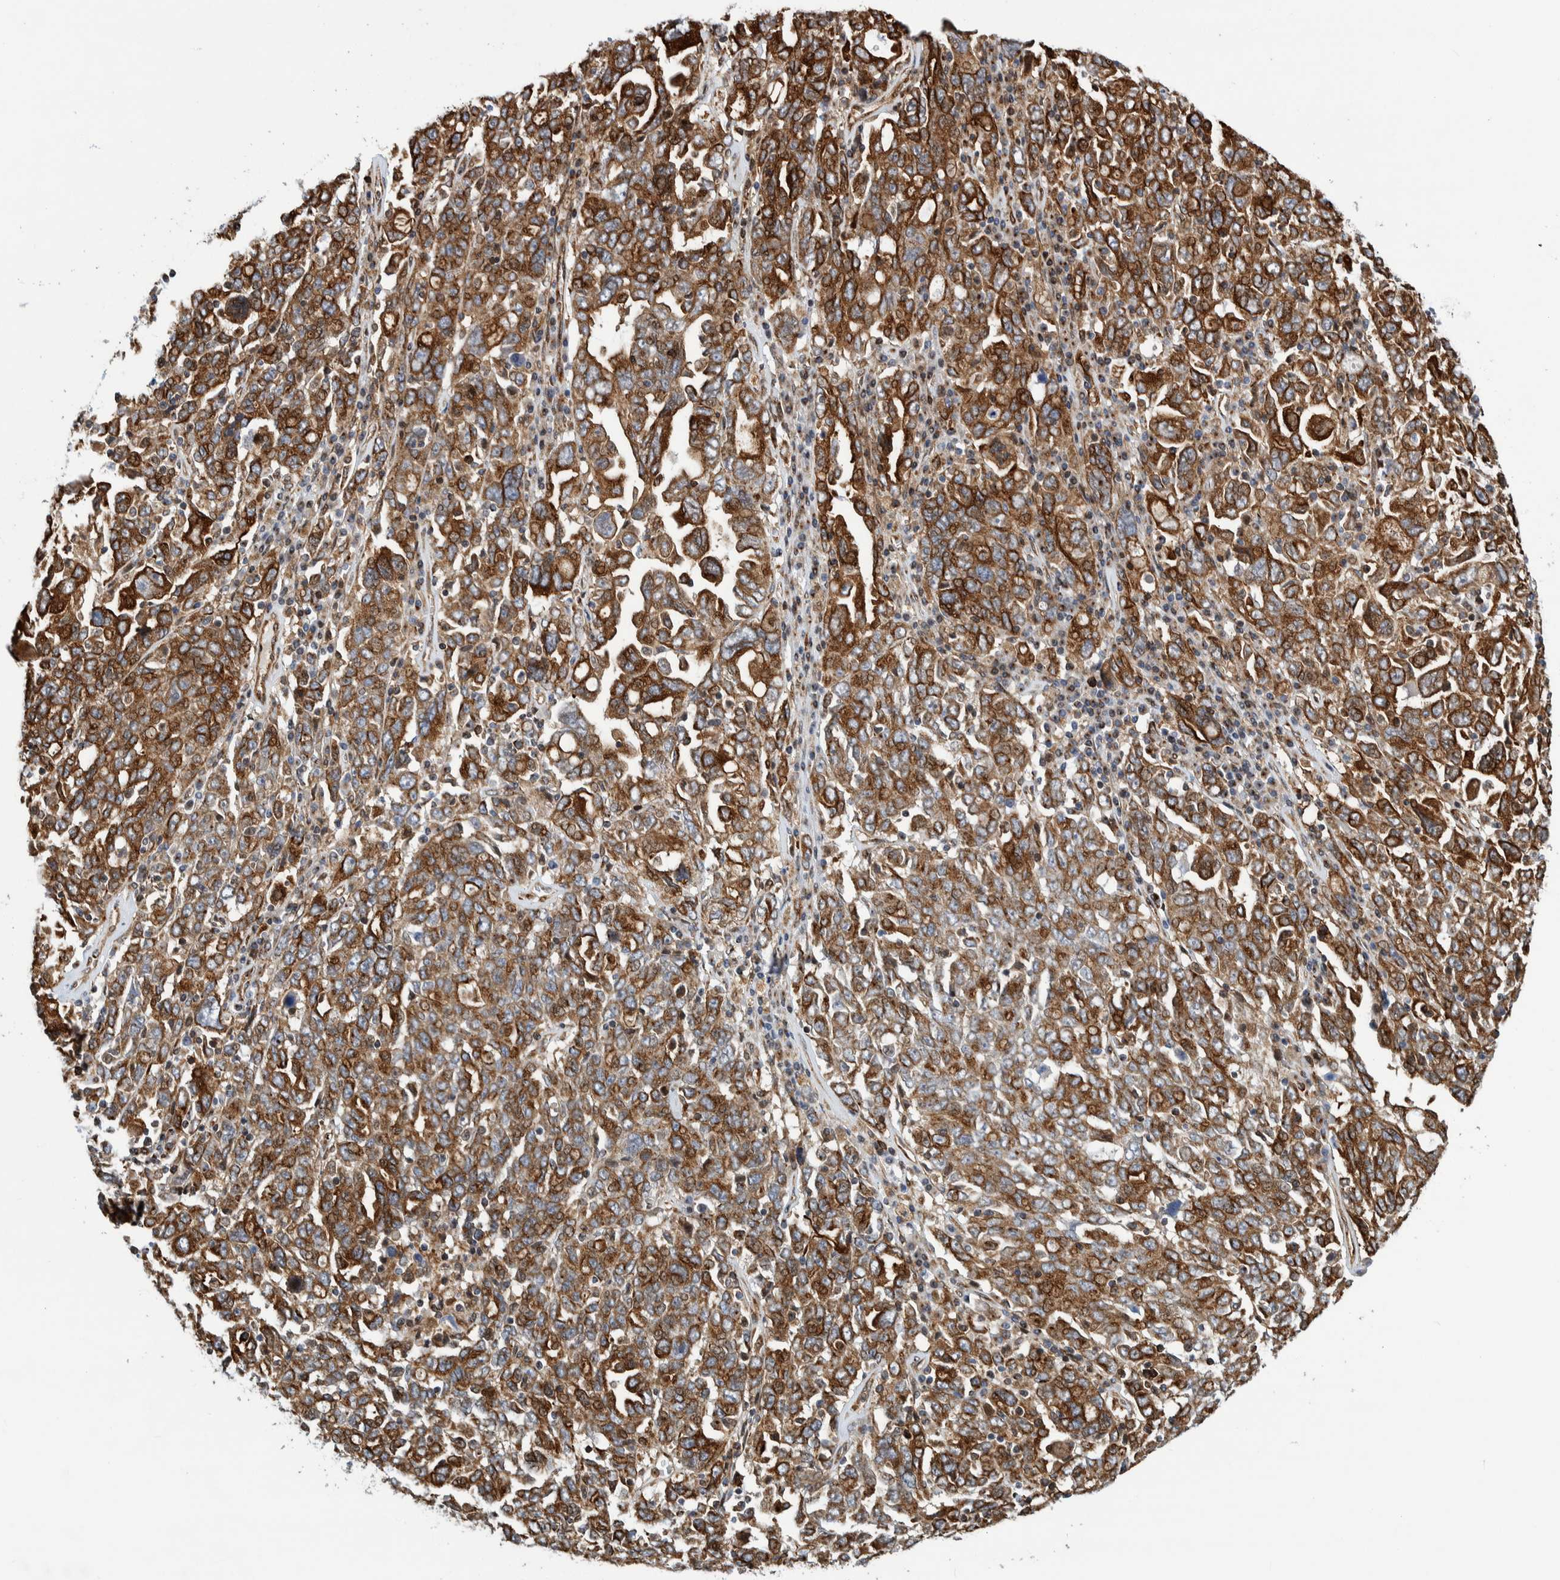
{"staining": {"intensity": "strong", "quantity": ">75%", "location": "cytoplasmic/membranous"}, "tissue": "ovarian cancer", "cell_type": "Tumor cells", "image_type": "cancer", "snomed": [{"axis": "morphology", "description": "Carcinoma, endometroid"}, {"axis": "topography", "description": "Ovary"}], "caption": "Immunohistochemistry (IHC) (DAB (3,3'-diaminobenzidine)) staining of endometroid carcinoma (ovarian) shows strong cytoplasmic/membranous protein staining in approximately >75% of tumor cells.", "gene": "CCDC57", "patient": {"sex": "female", "age": 62}}